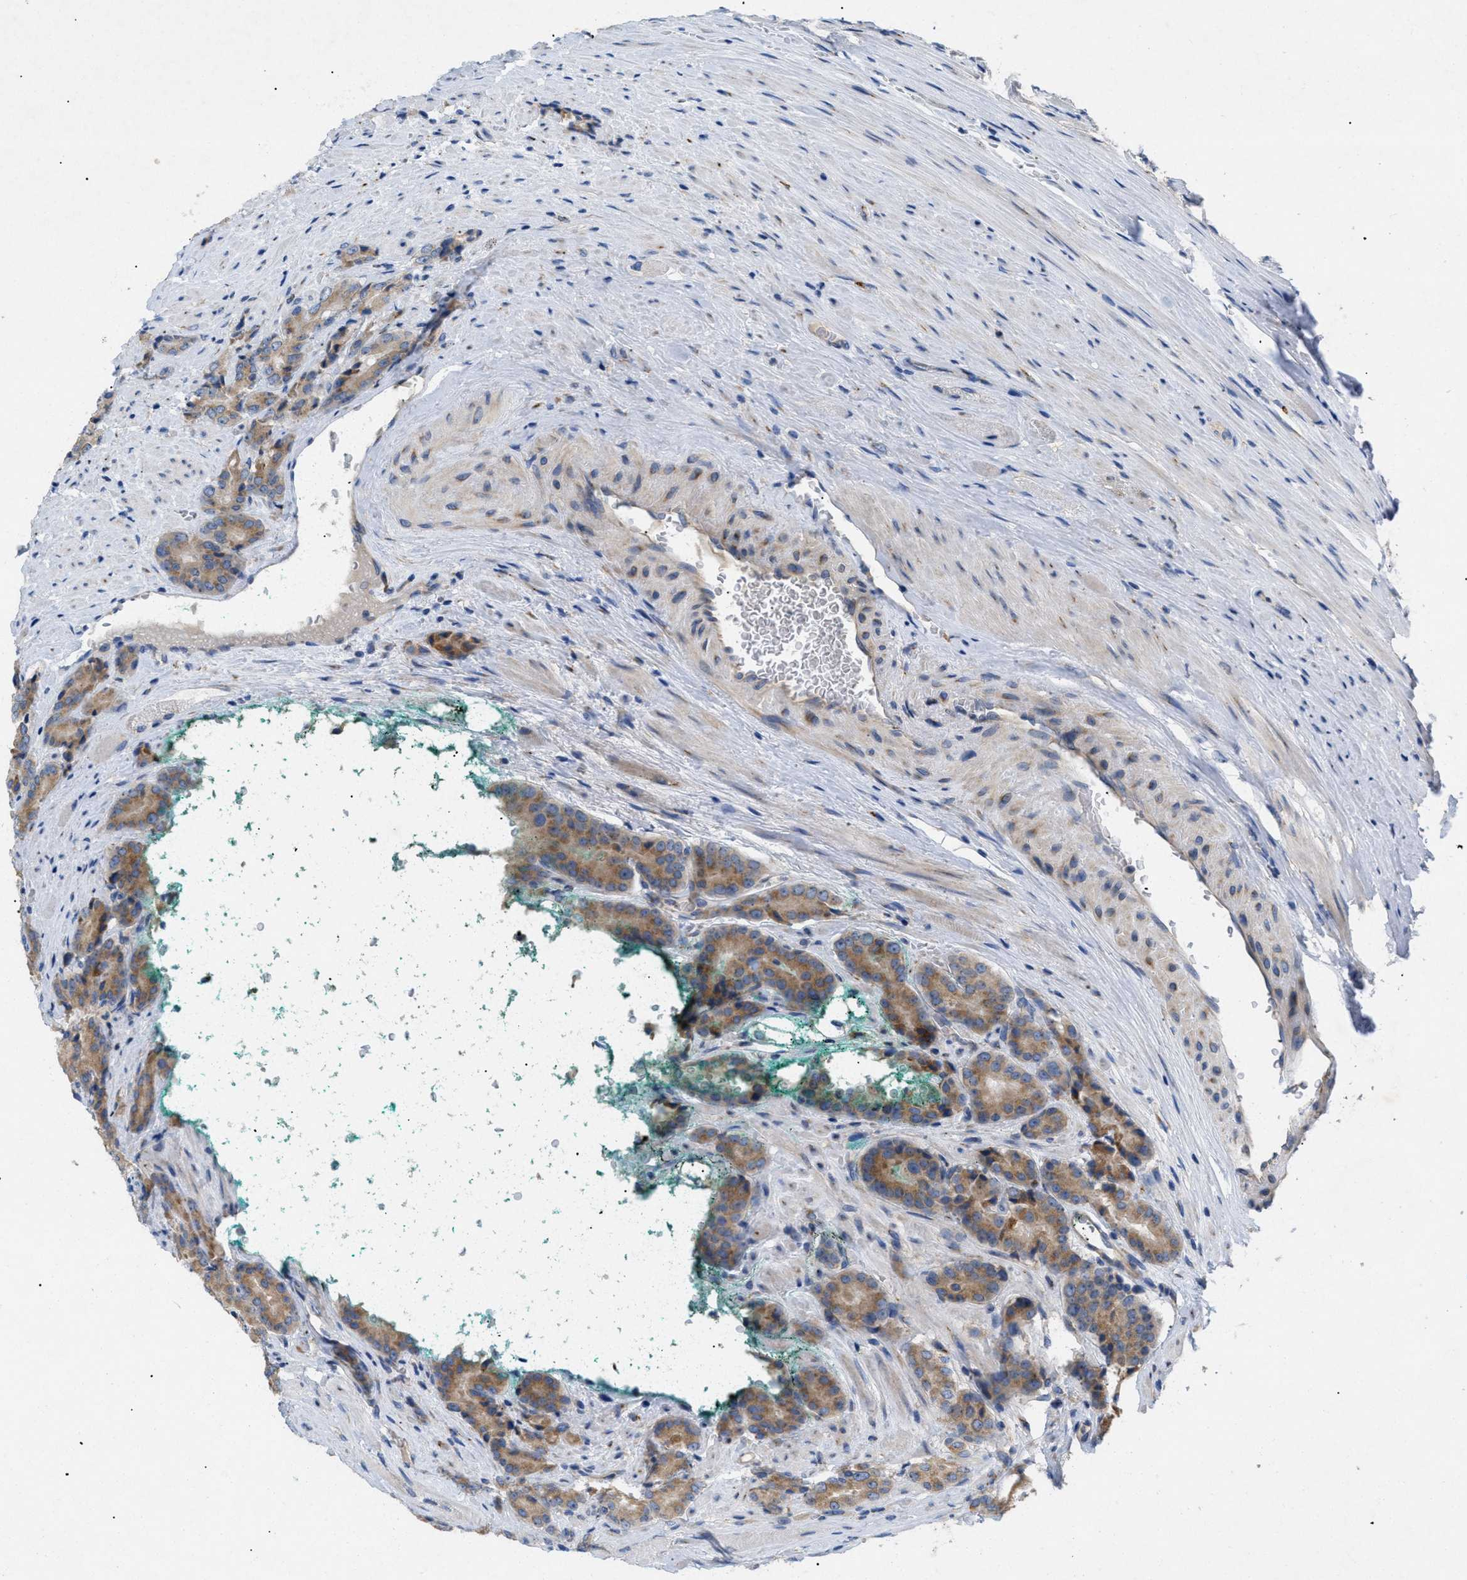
{"staining": {"intensity": "moderate", "quantity": ">75%", "location": "cytoplasmic/membranous"}, "tissue": "prostate cancer", "cell_type": "Tumor cells", "image_type": "cancer", "snomed": [{"axis": "morphology", "description": "Adenocarcinoma, High grade"}, {"axis": "topography", "description": "Prostate"}], "caption": "Protein expression by immunohistochemistry displays moderate cytoplasmic/membranous staining in approximately >75% of tumor cells in prostate cancer (adenocarcinoma (high-grade)).", "gene": "SLC50A1", "patient": {"sex": "male", "age": 71}}